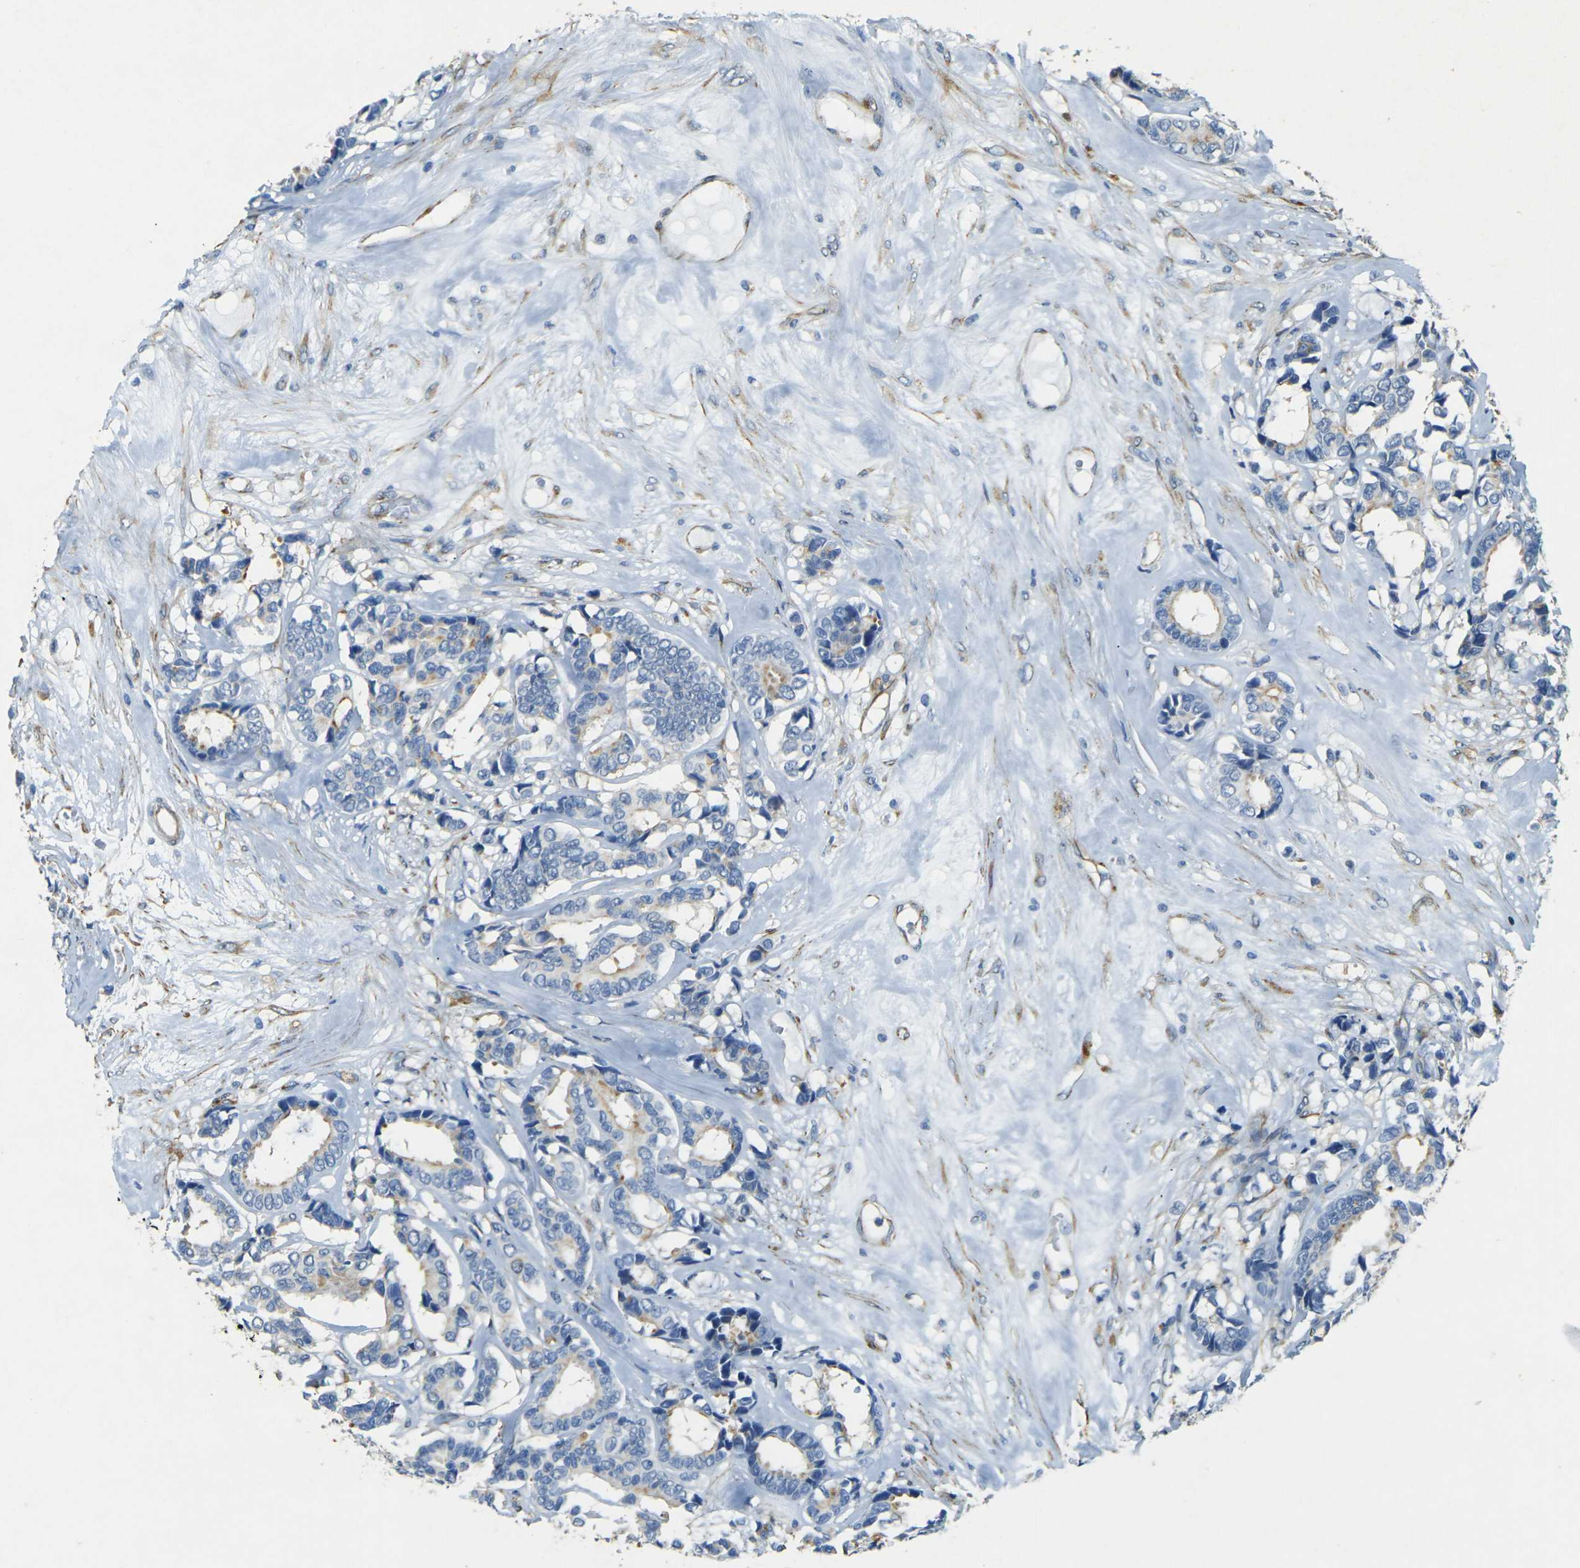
{"staining": {"intensity": "weak", "quantity": "25%-75%", "location": "cytoplasmic/membranous"}, "tissue": "breast cancer", "cell_type": "Tumor cells", "image_type": "cancer", "snomed": [{"axis": "morphology", "description": "Duct carcinoma"}, {"axis": "topography", "description": "Breast"}], "caption": "Breast cancer stained with DAB (3,3'-diaminobenzidine) immunohistochemistry (IHC) demonstrates low levels of weak cytoplasmic/membranous expression in approximately 25%-75% of tumor cells.", "gene": "SORT1", "patient": {"sex": "female", "age": 87}}